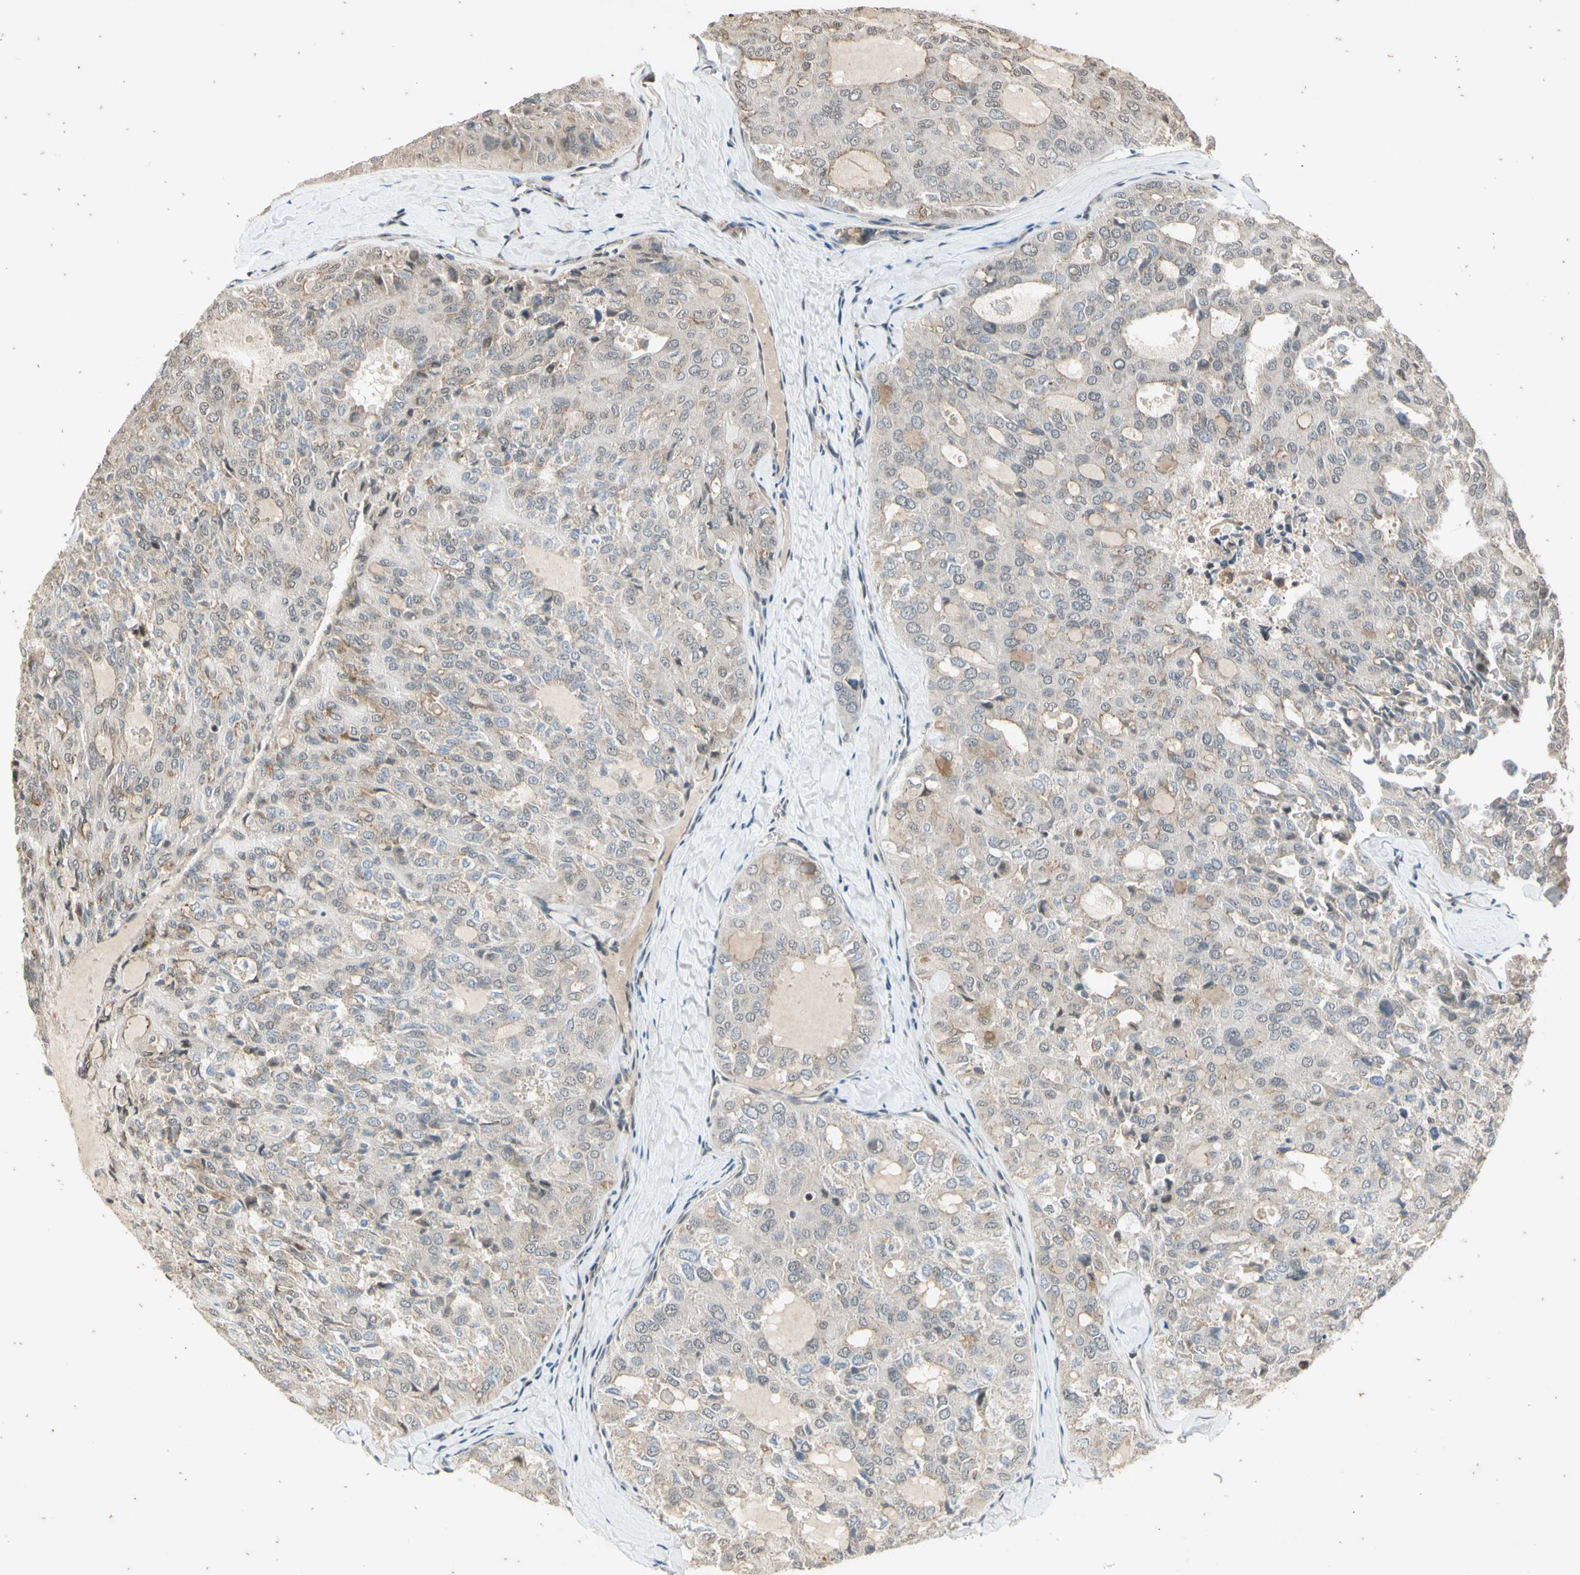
{"staining": {"intensity": "weak", "quantity": "<25%", "location": "cytoplasmic/membranous"}, "tissue": "thyroid cancer", "cell_type": "Tumor cells", "image_type": "cancer", "snomed": [{"axis": "morphology", "description": "Follicular adenoma carcinoma, NOS"}, {"axis": "topography", "description": "Thyroid gland"}], "caption": "A high-resolution micrograph shows immunohistochemistry staining of thyroid cancer, which exhibits no significant expression in tumor cells.", "gene": "EFNB2", "patient": {"sex": "male", "age": 75}}